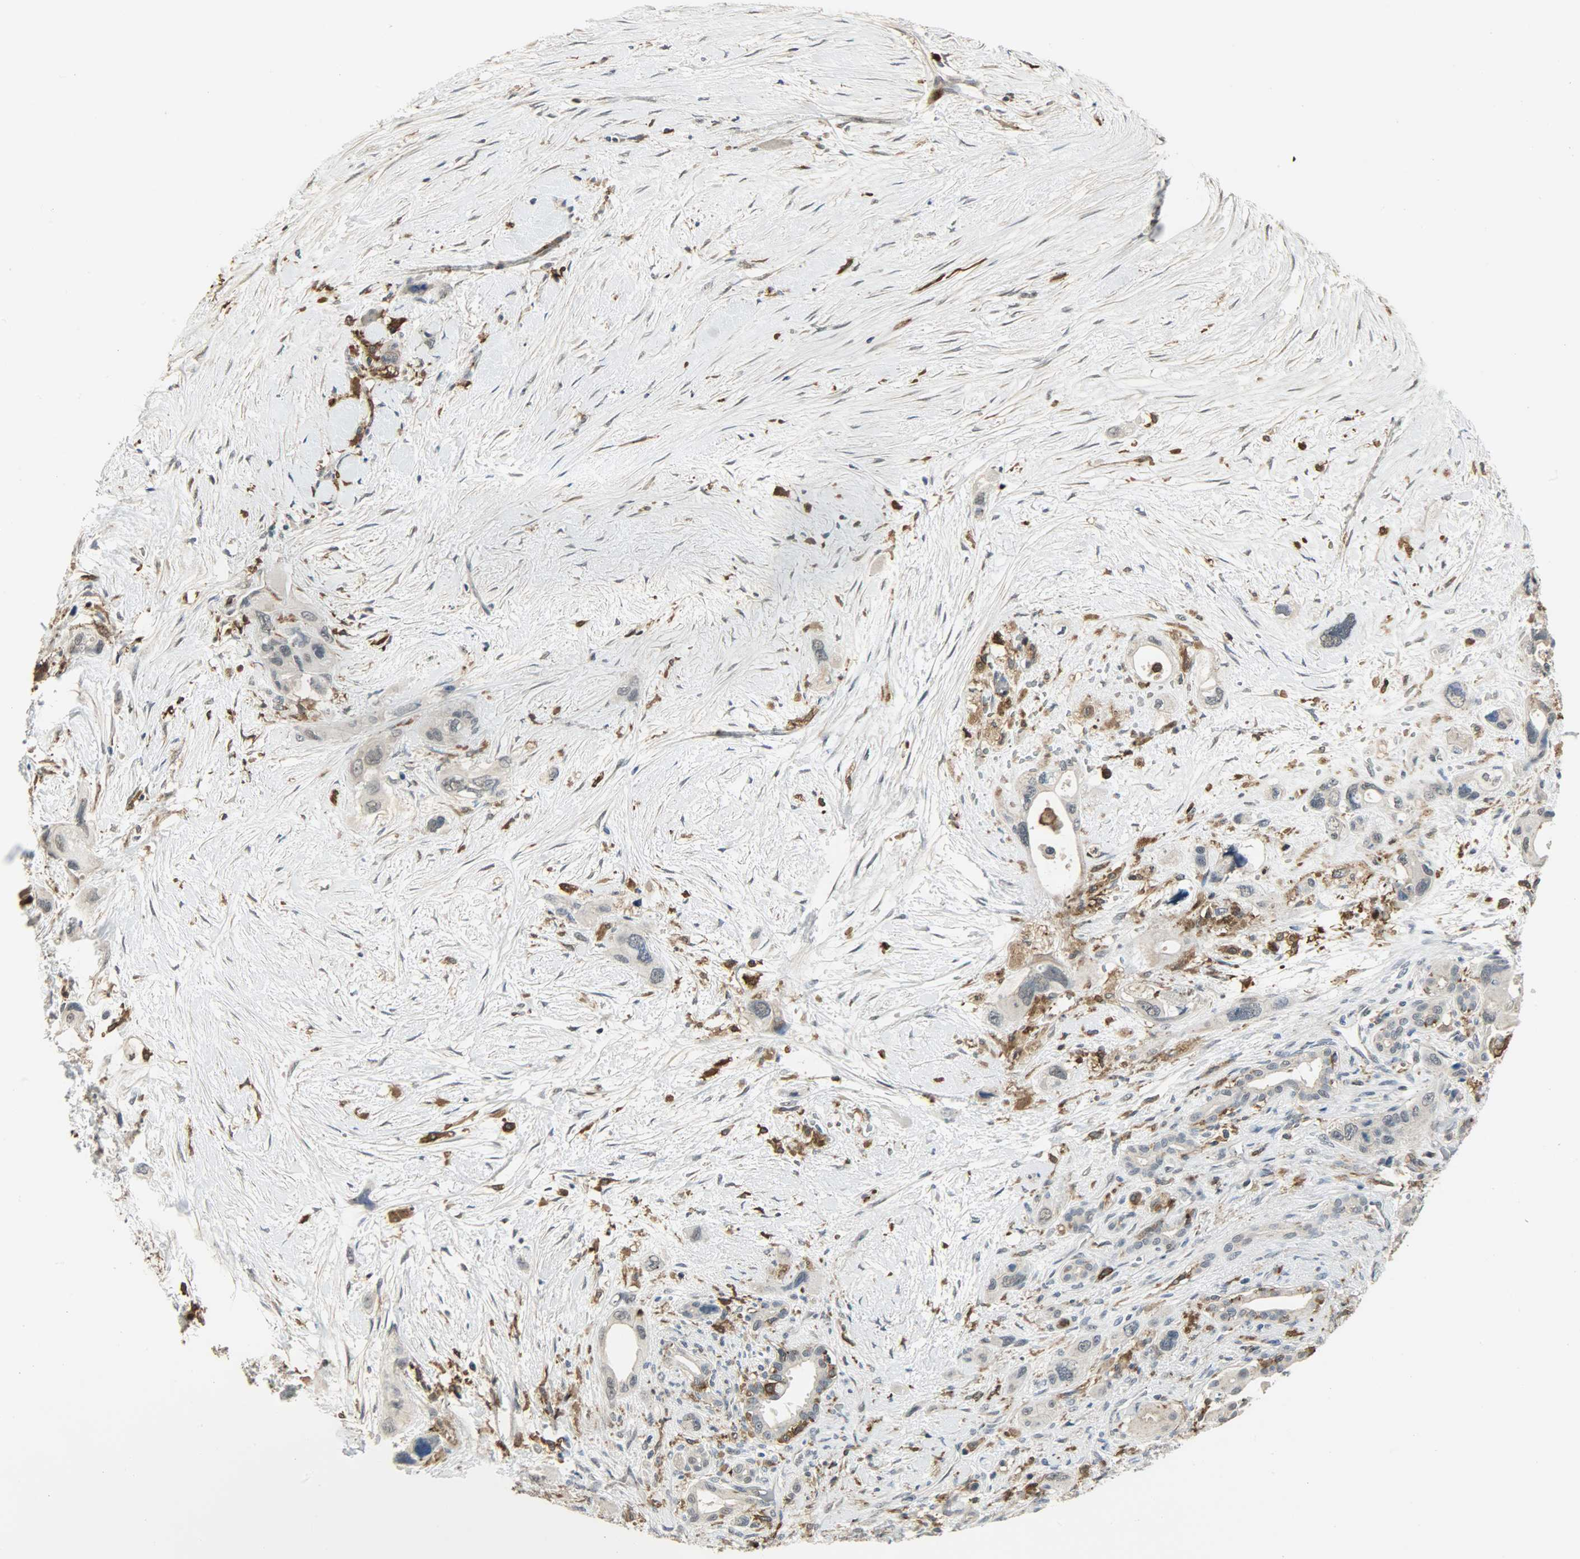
{"staining": {"intensity": "negative", "quantity": "none", "location": "none"}, "tissue": "pancreatic cancer", "cell_type": "Tumor cells", "image_type": "cancer", "snomed": [{"axis": "morphology", "description": "Adenocarcinoma, NOS"}, {"axis": "topography", "description": "Pancreas"}], "caption": "This is an immunohistochemistry histopathology image of pancreatic cancer. There is no staining in tumor cells.", "gene": "SKAP2", "patient": {"sex": "male", "age": 46}}